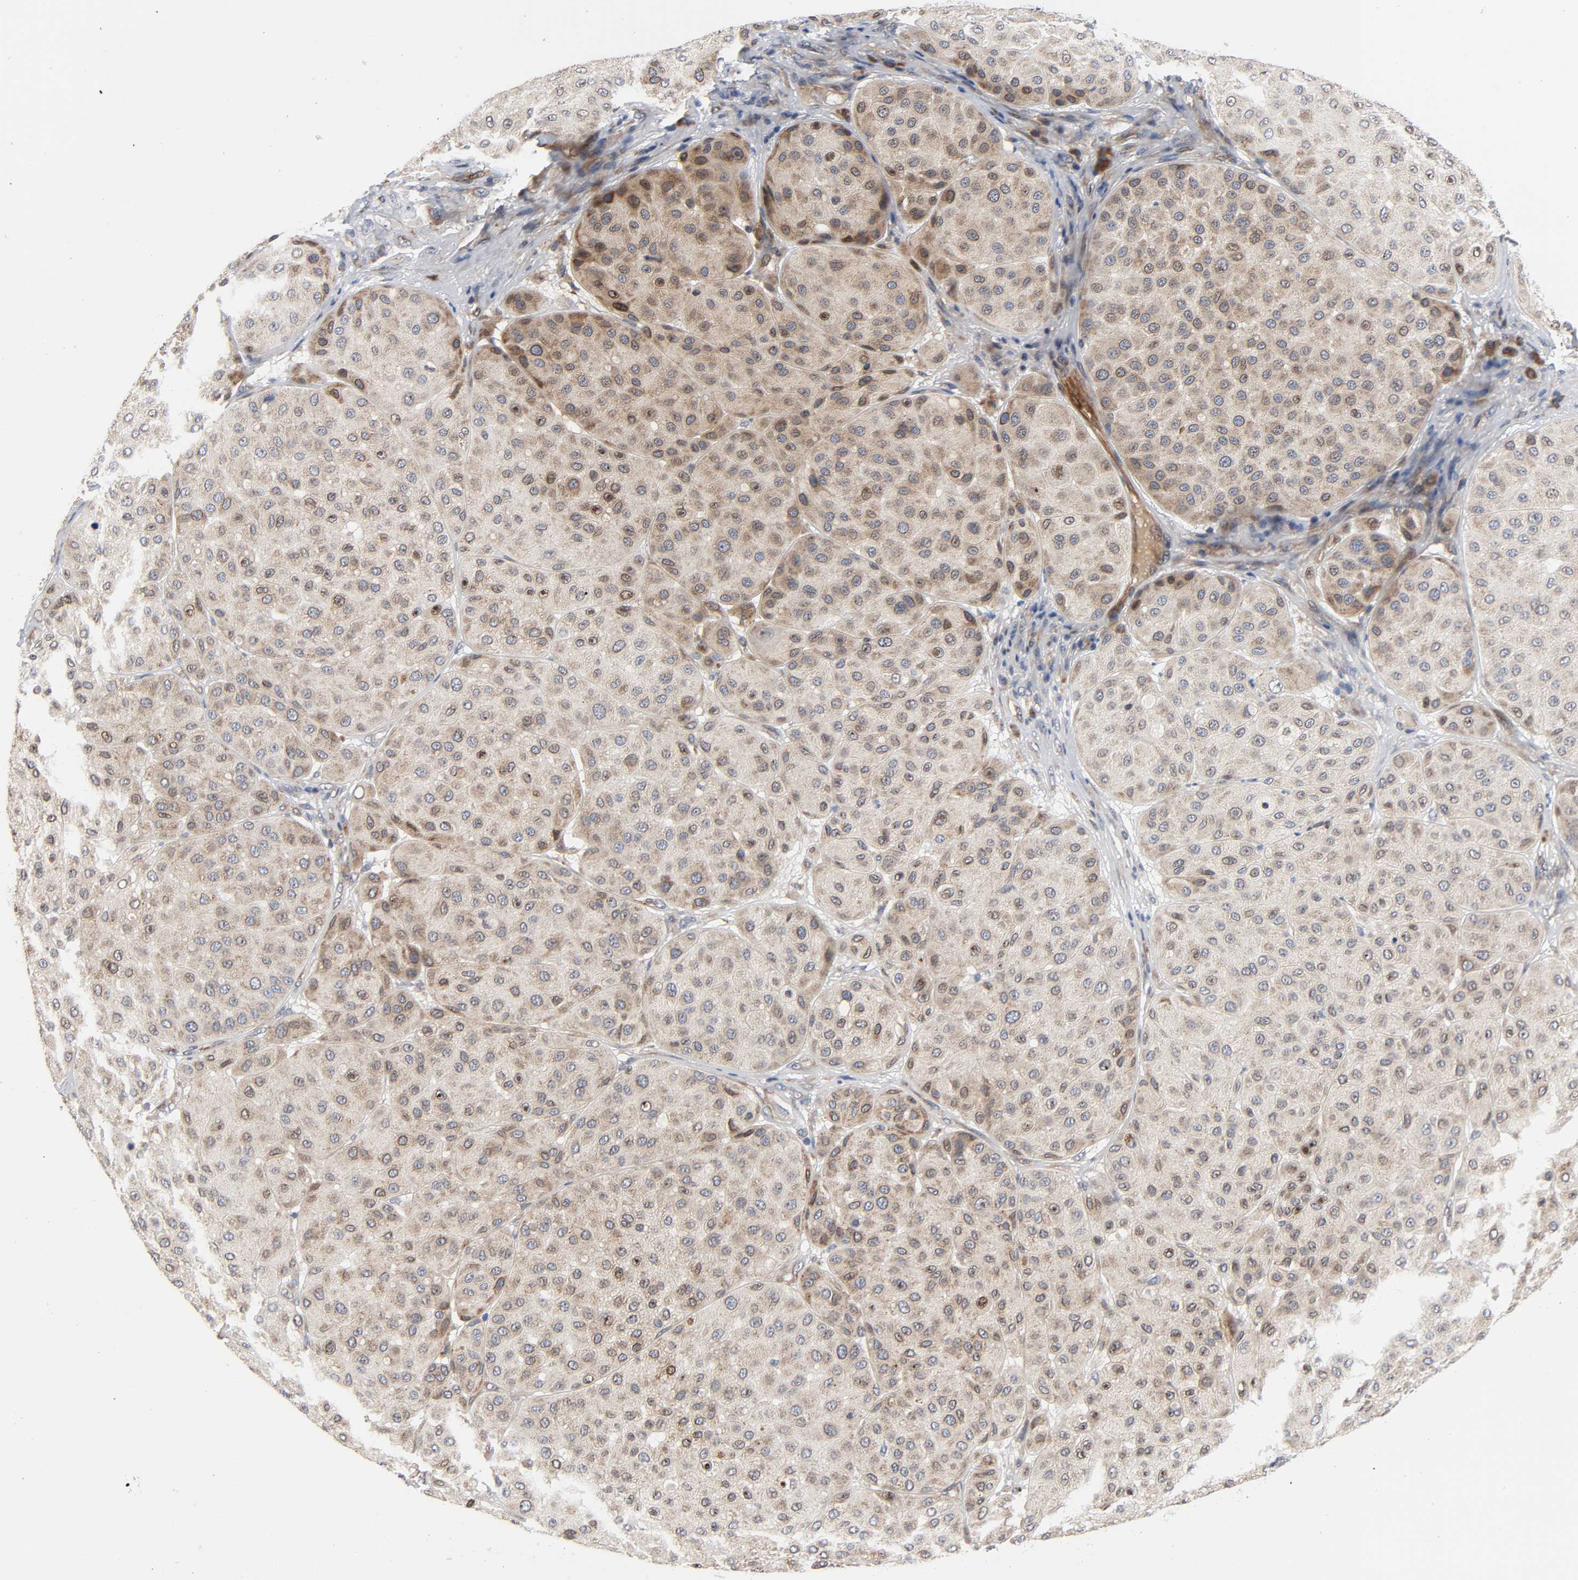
{"staining": {"intensity": "weak", "quantity": "25%-75%", "location": "cytoplasmic/membranous"}, "tissue": "melanoma", "cell_type": "Tumor cells", "image_type": "cancer", "snomed": [{"axis": "morphology", "description": "Normal tissue, NOS"}, {"axis": "morphology", "description": "Malignant melanoma, Metastatic site"}, {"axis": "topography", "description": "Skin"}], "caption": "Weak cytoplasmic/membranous expression for a protein is seen in approximately 25%-75% of tumor cells of malignant melanoma (metastatic site) using IHC.", "gene": "ASB6", "patient": {"sex": "male", "age": 41}}